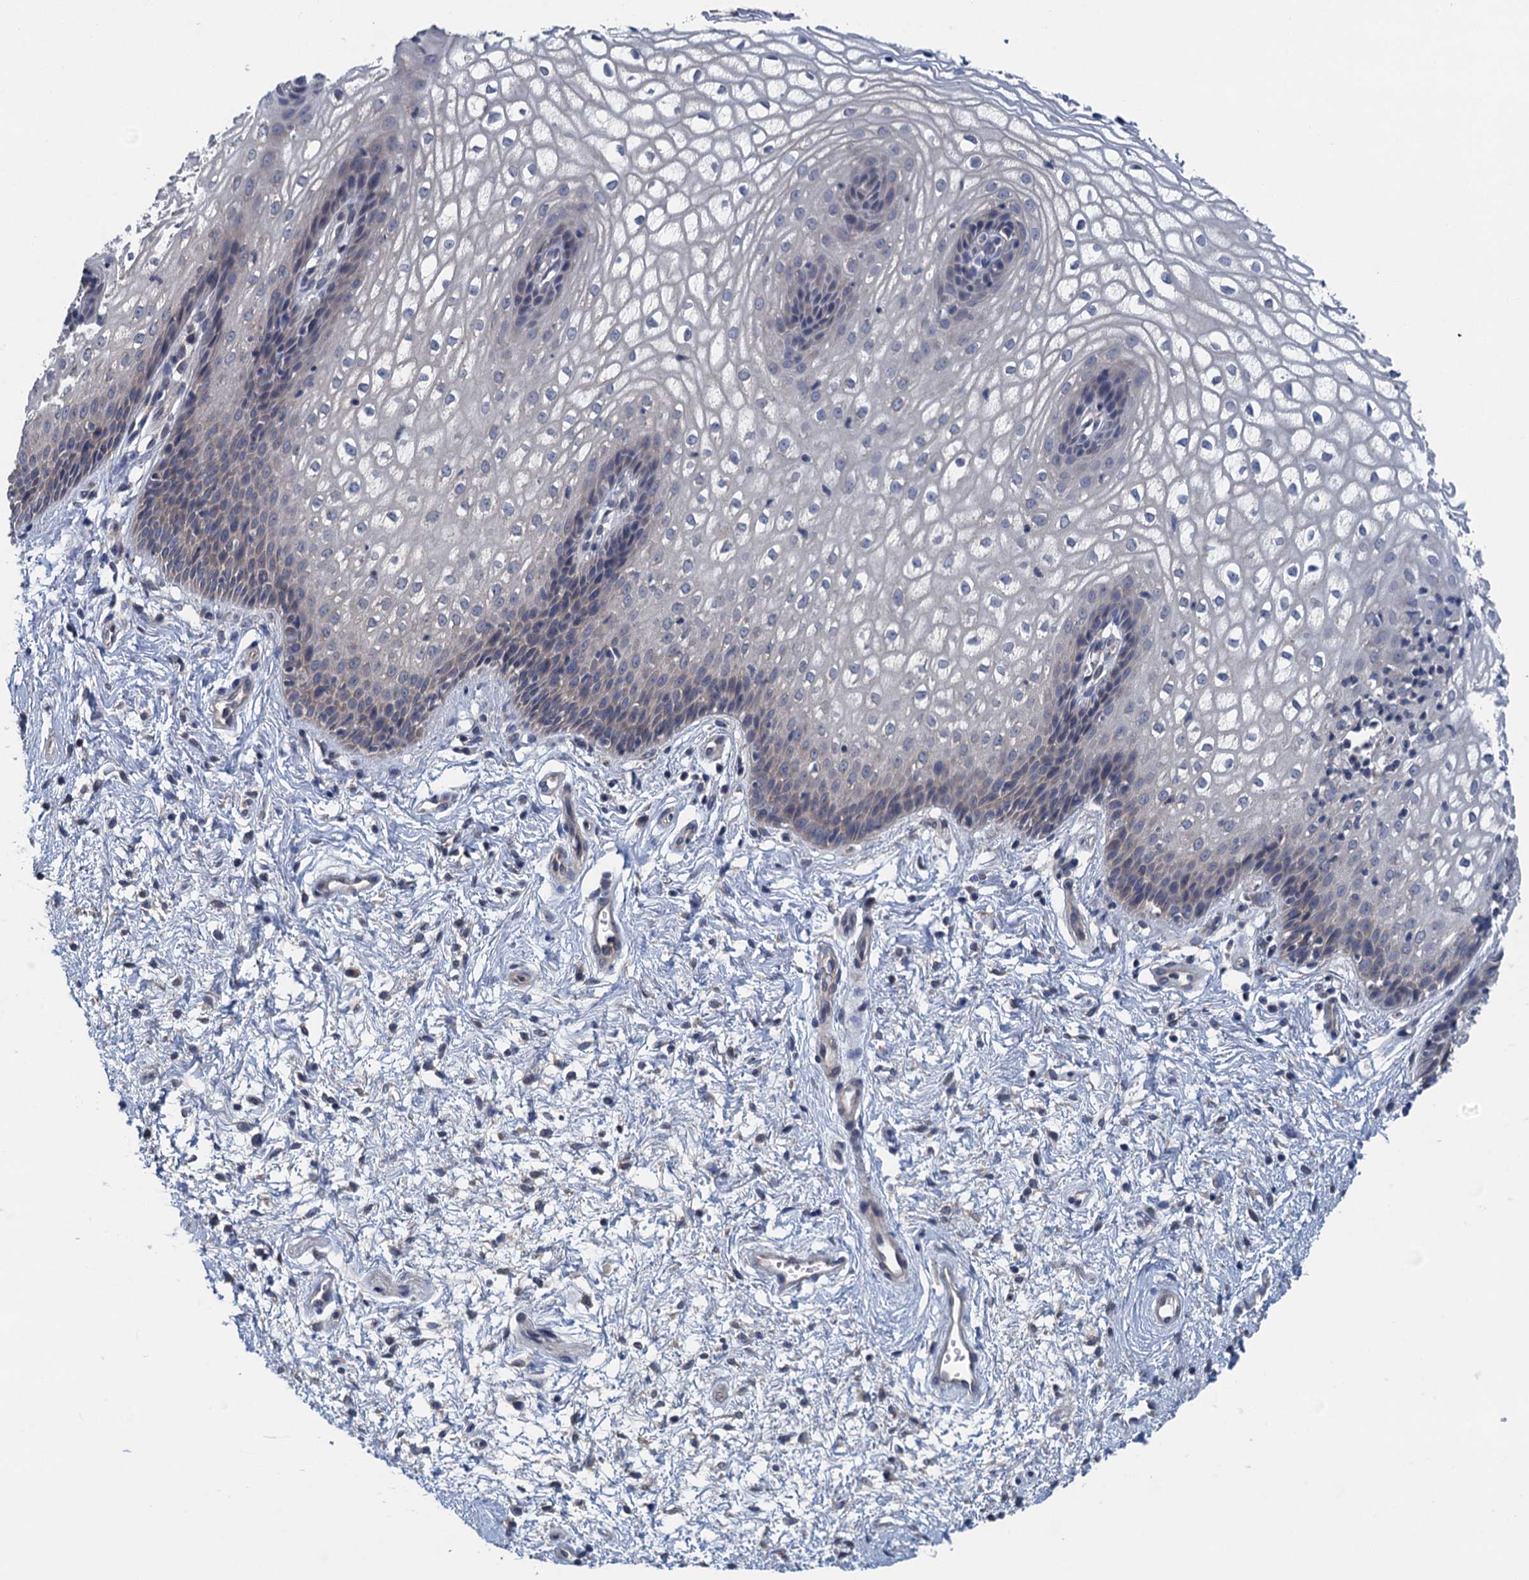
{"staining": {"intensity": "weak", "quantity": "<25%", "location": "cytoplasmic/membranous"}, "tissue": "vagina", "cell_type": "Squamous epithelial cells", "image_type": "normal", "snomed": [{"axis": "morphology", "description": "Normal tissue, NOS"}, {"axis": "topography", "description": "Vagina"}], "caption": "Immunohistochemistry histopathology image of benign vagina: human vagina stained with DAB shows no significant protein expression in squamous epithelial cells.", "gene": "CTU2", "patient": {"sex": "female", "age": 34}}